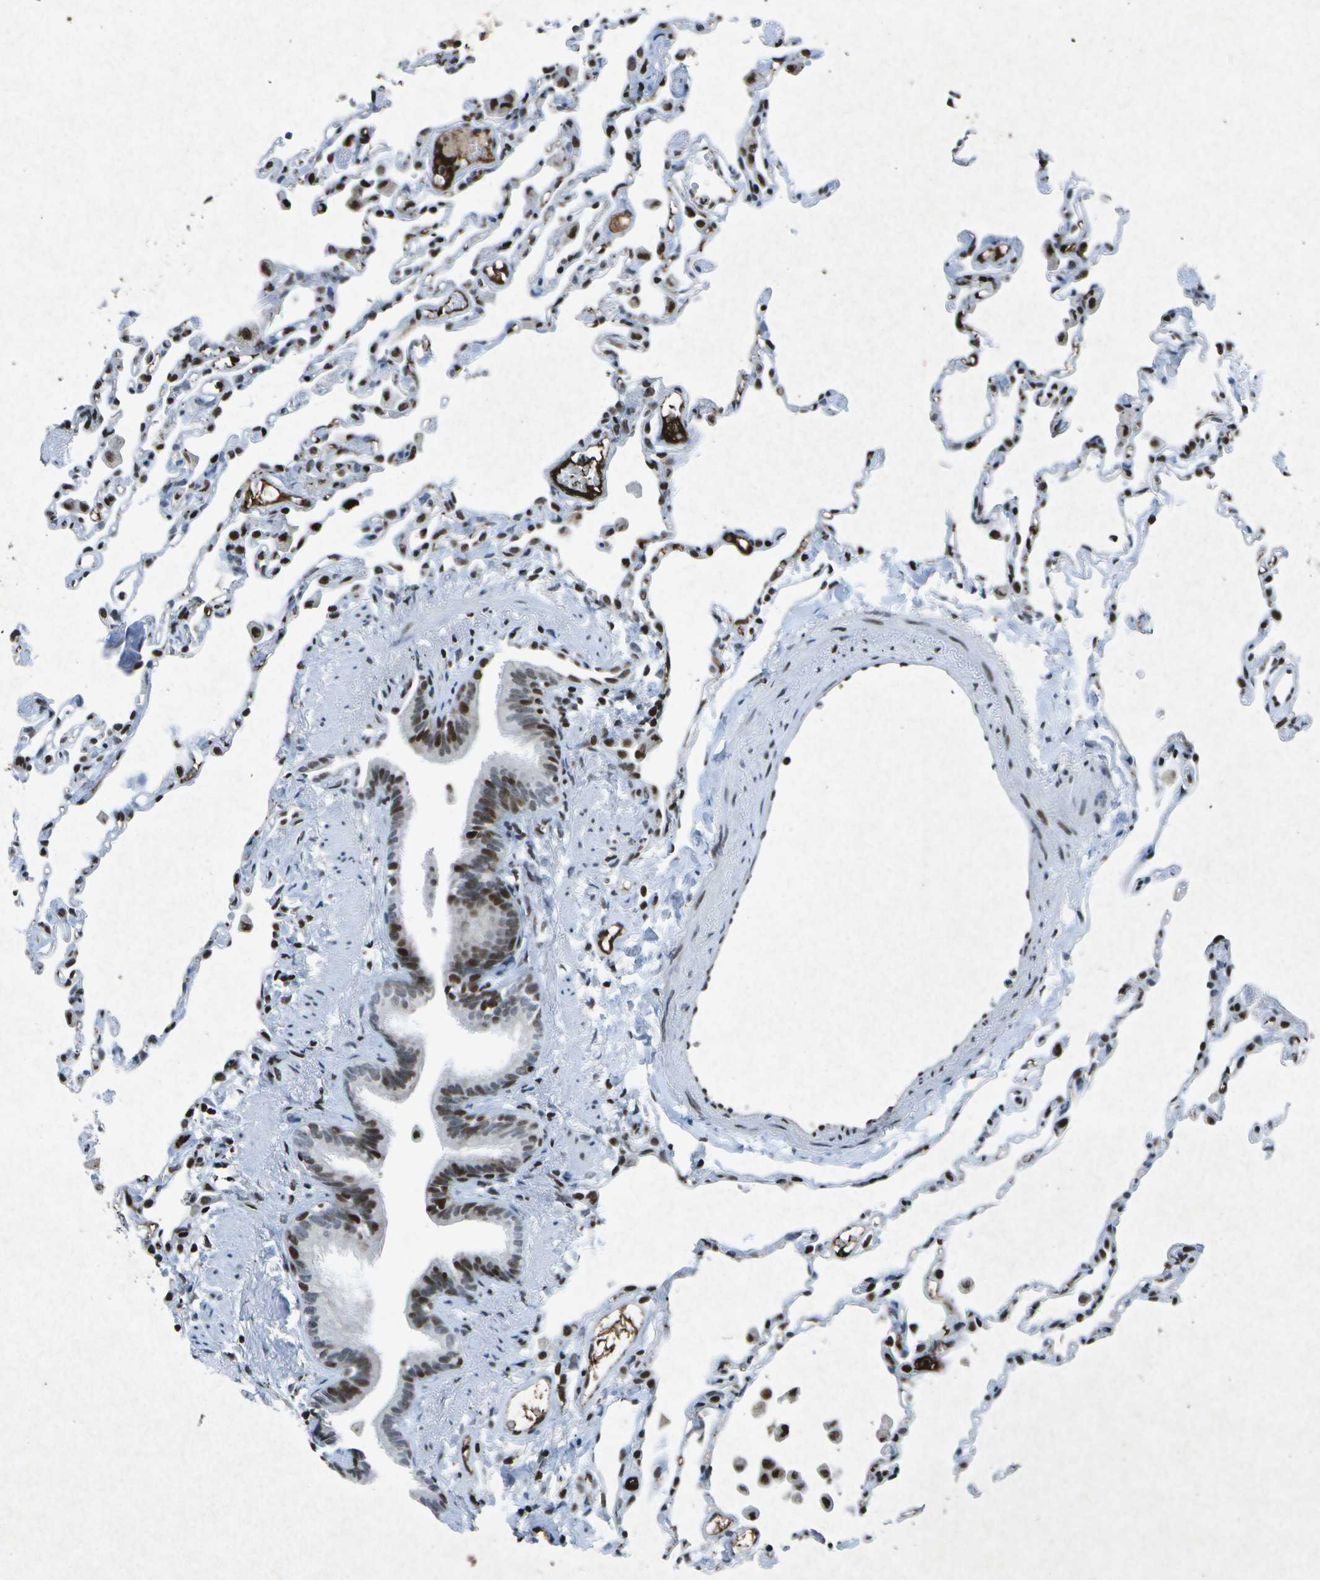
{"staining": {"intensity": "strong", "quantity": ">75%", "location": "nuclear"}, "tissue": "lung", "cell_type": "Alveolar cells", "image_type": "normal", "snomed": [{"axis": "morphology", "description": "Normal tissue, NOS"}, {"axis": "topography", "description": "Lung"}], "caption": "IHC (DAB (3,3'-diaminobenzidine)) staining of unremarkable human lung exhibits strong nuclear protein positivity in approximately >75% of alveolar cells.", "gene": "MTA2", "patient": {"sex": "female", "age": 49}}